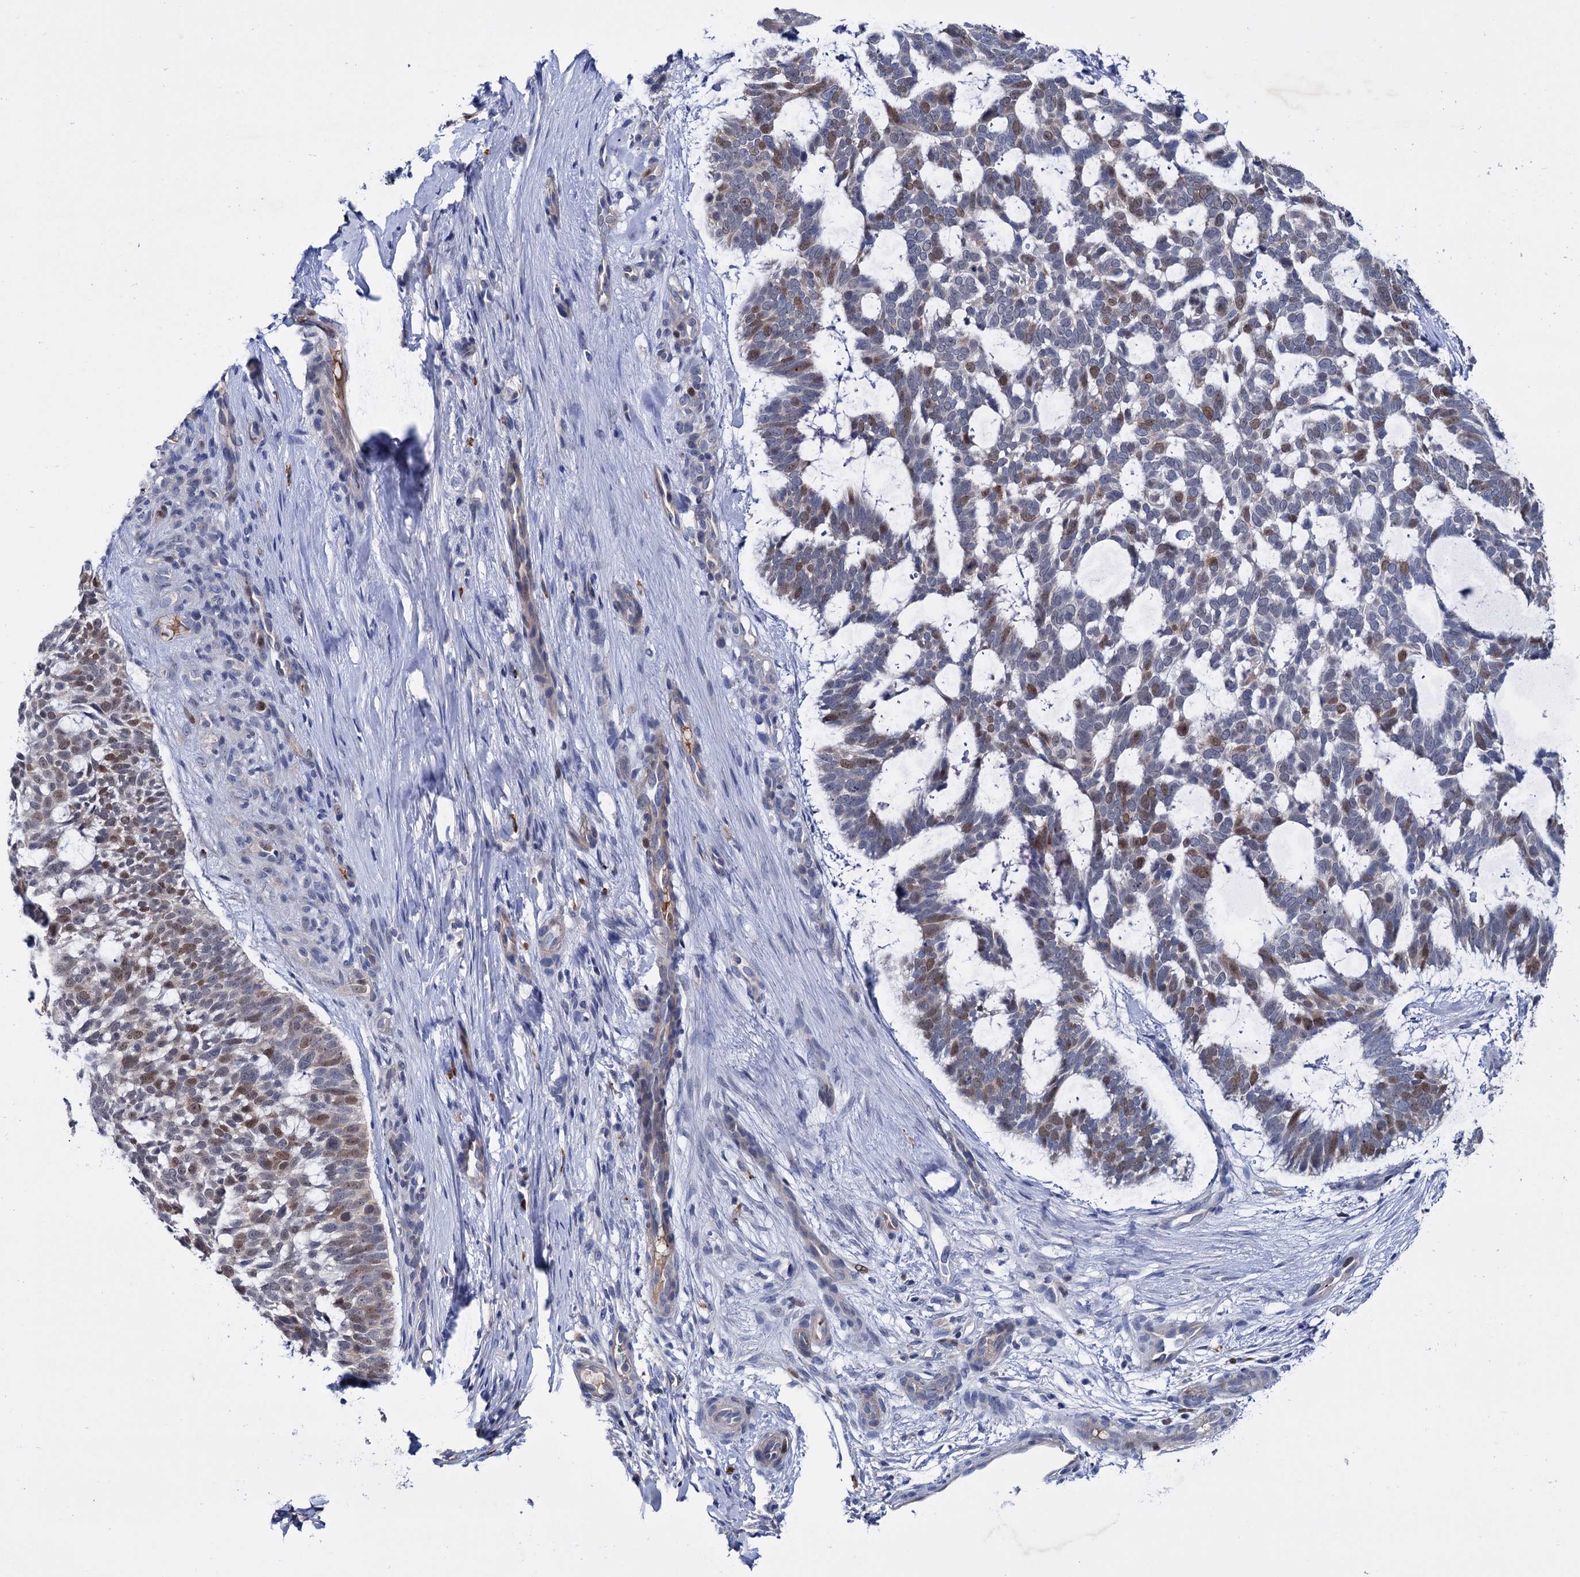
{"staining": {"intensity": "weak", "quantity": "<25%", "location": "nuclear"}, "tissue": "skin cancer", "cell_type": "Tumor cells", "image_type": "cancer", "snomed": [{"axis": "morphology", "description": "Basal cell carcinoma"}, {"axis": "topography", "description": "Skin"}], "caption": "Immunohistochemical staining of skin basal cell carcinoma displays no significant staining in tumor cells. (Stains: DAB immunohistochemistry with hematoxylin counter stain, Microscopy: brightfield microscopy at high magnification).", "gene": "FAM111B", "patient": {"sex": "male", "age": 88}}